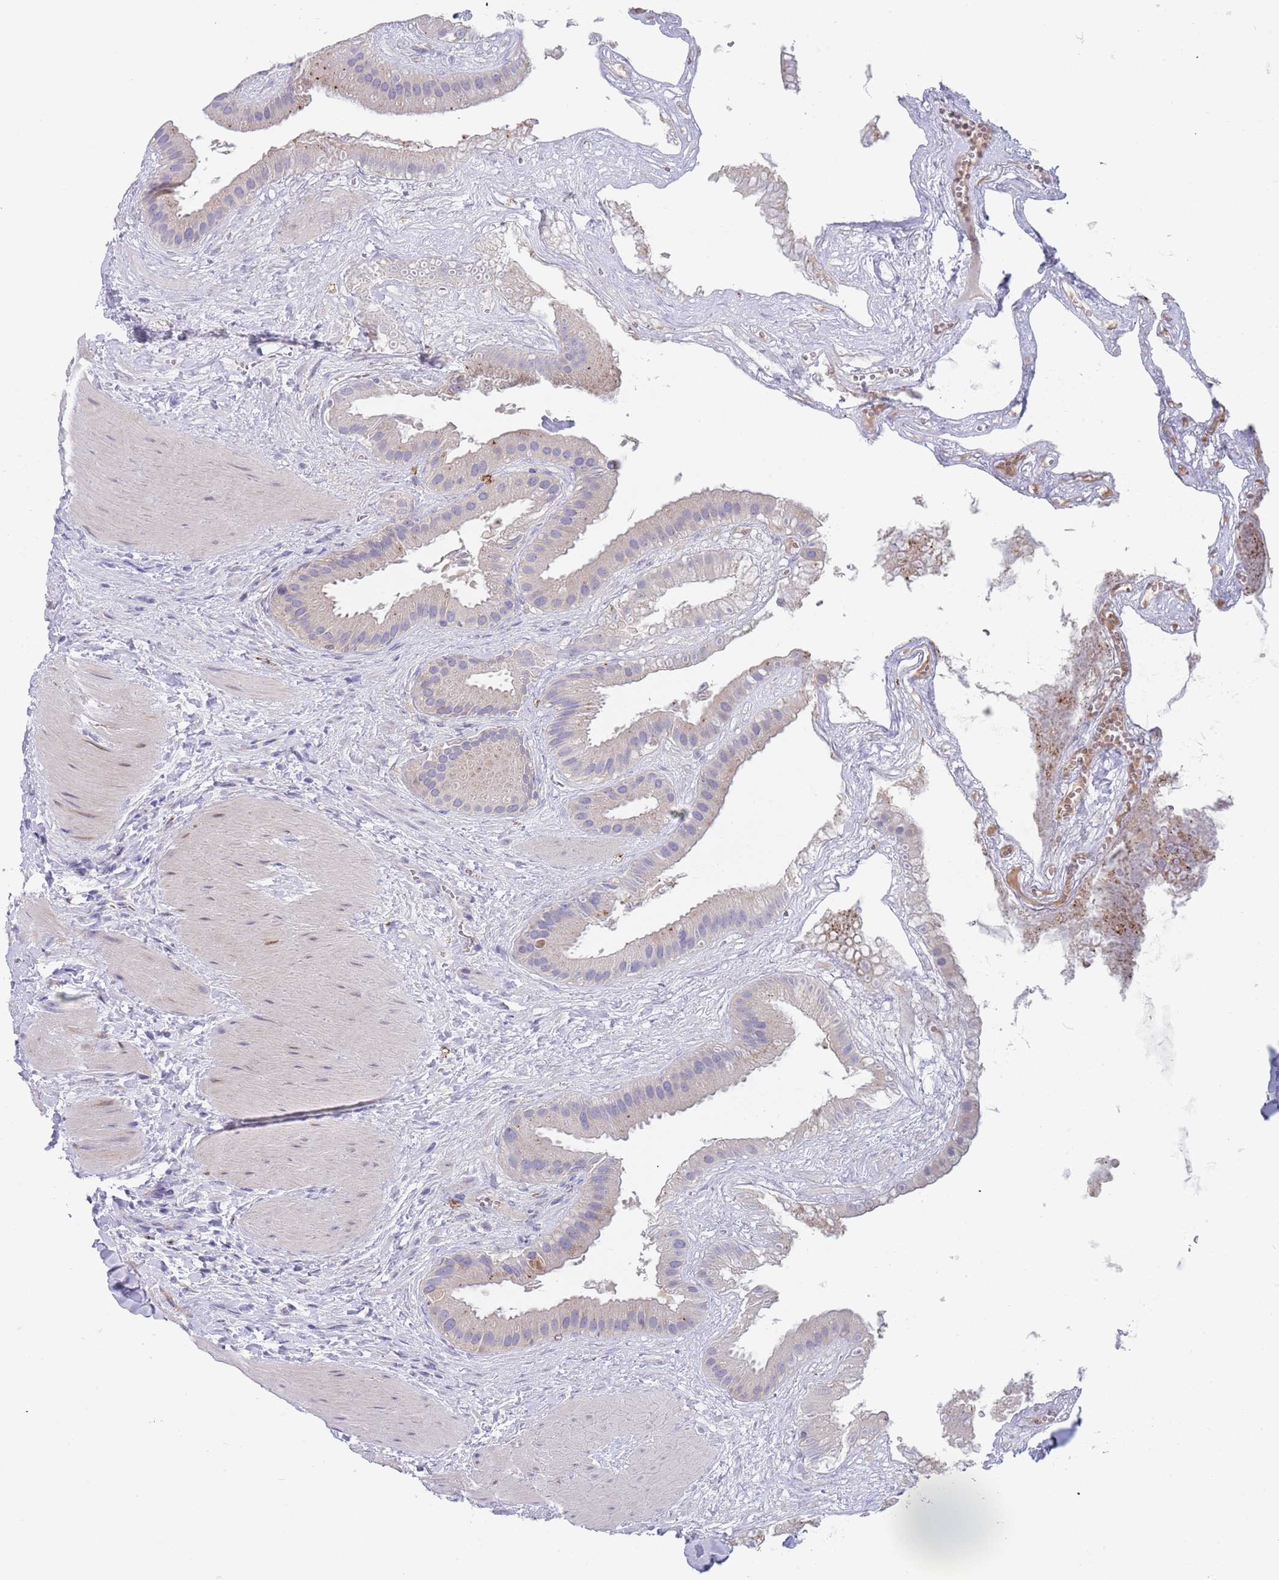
{"staining": {"intensity": "weak", "quantity": "25%-75%", "location": "cytoplasmic/membranous"}, "tissue": "gallbladder", "cell_type": "Glandular cells", "image_type": "normal", "snomed": [{"axis": "morphology", "description": "Normal tissue, NOS"}, {"axis": "topography", "description": "Gallbladder"}], "caption": "DAB immunohistochemical staining of benign human gallbladder reveals weak cytoplasmic/membranous protein positivity in about 25%-75% of glandular cells. Nuclei are stained in blue.", "gene": "TYW1B", "patient": {"sex": "male", "age": 55}}